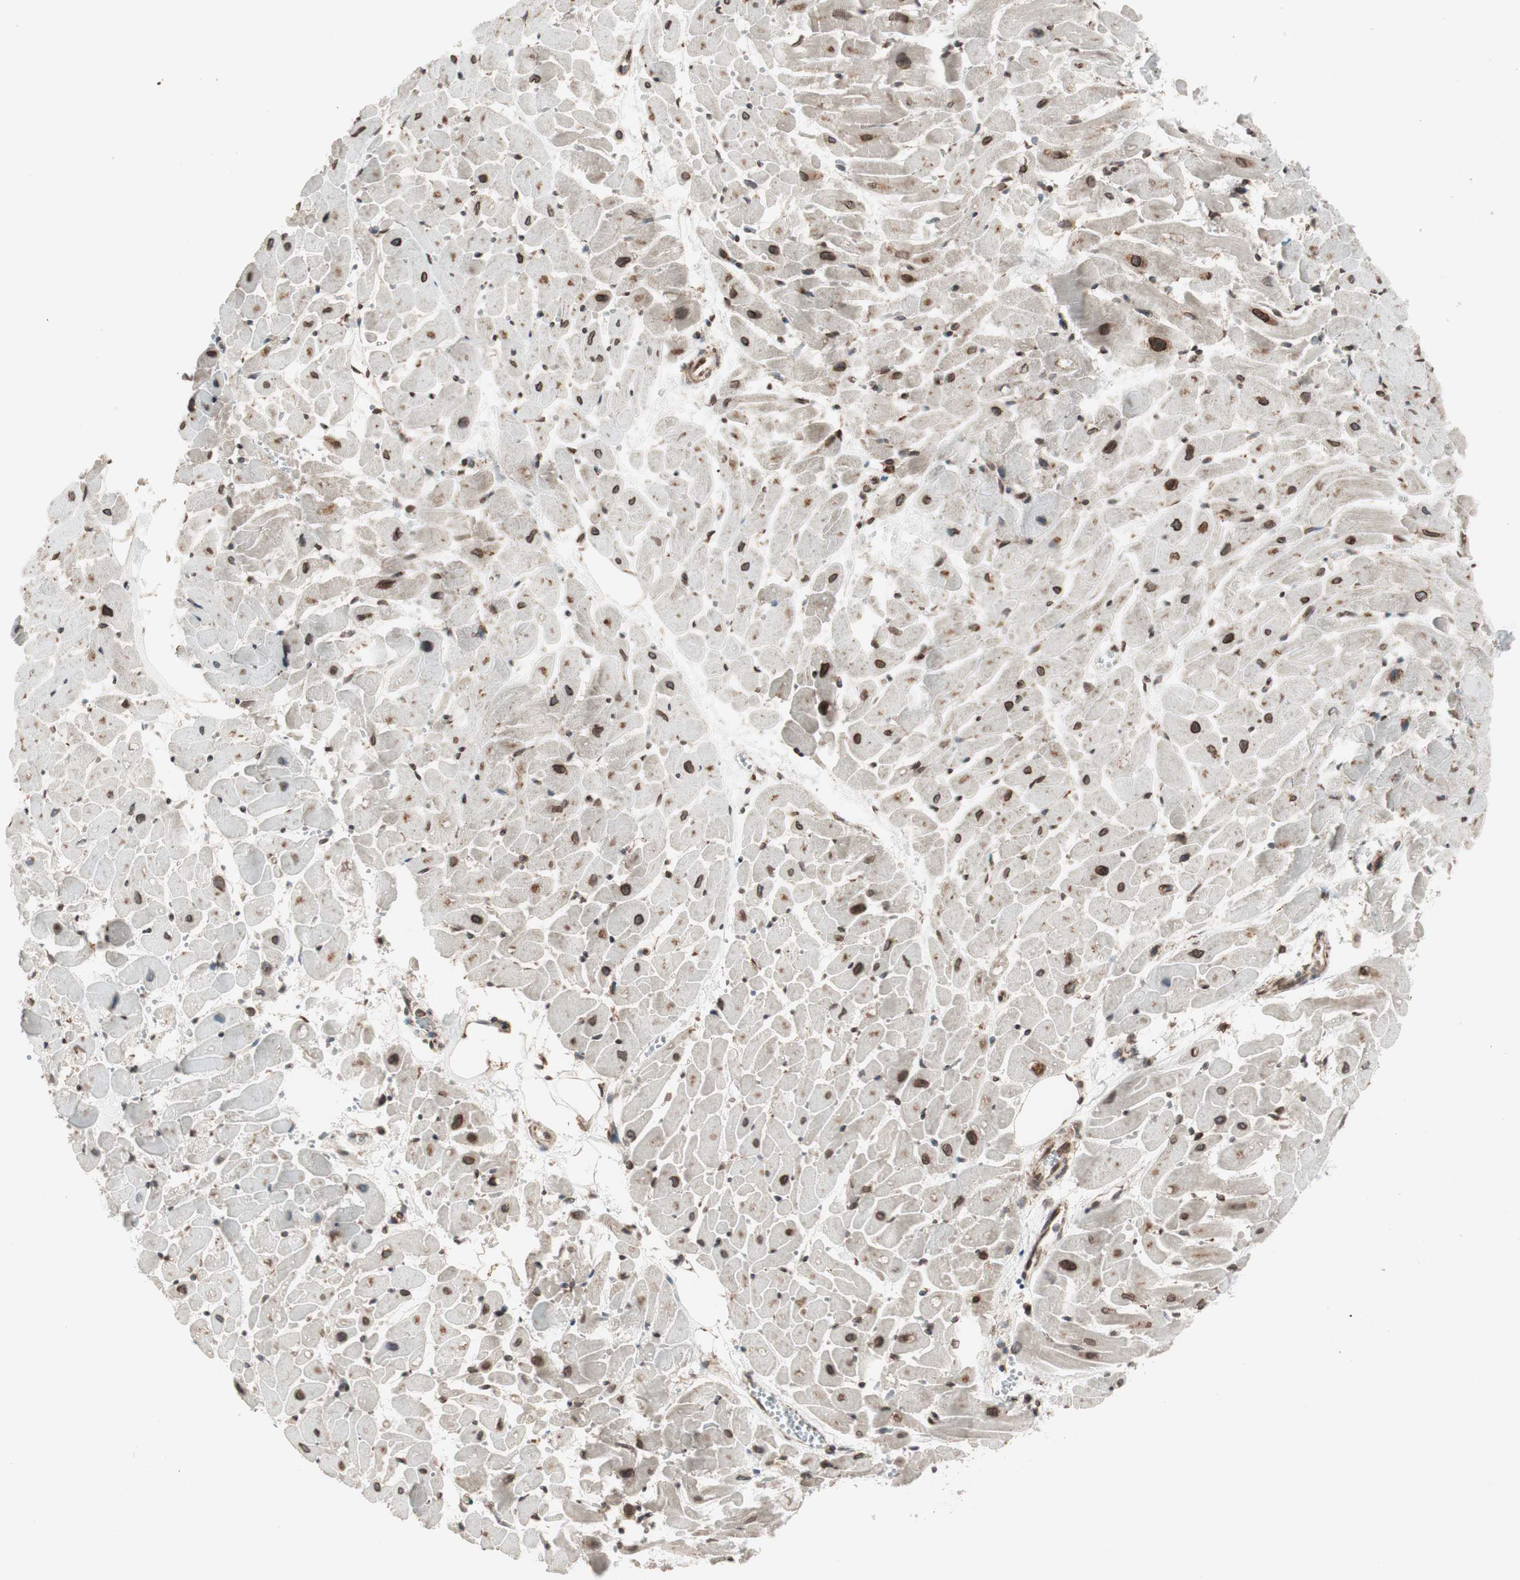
{"staining": {"intensity": "moderate", "quantity": ">75%", "location": "cytoplasmic/membranous,nuclear"}, "tissue": "heart muscle", "cell_type": "Cardiomyocytes", "image_type": "normal", "snomed": [{"axis": "morphology", "description": "Normal tissue, NOS"}, {"axis": "topography", "description": "Heart"}], "caption": "Human heart muscle stained for a protein (brown) displays moderate cytoplasmic/membranous,nuclear positive expression in approximately >75% of cardiomyocytes.", "gene": "NUP62", "patient": {"sex": "female", "age": 19}}